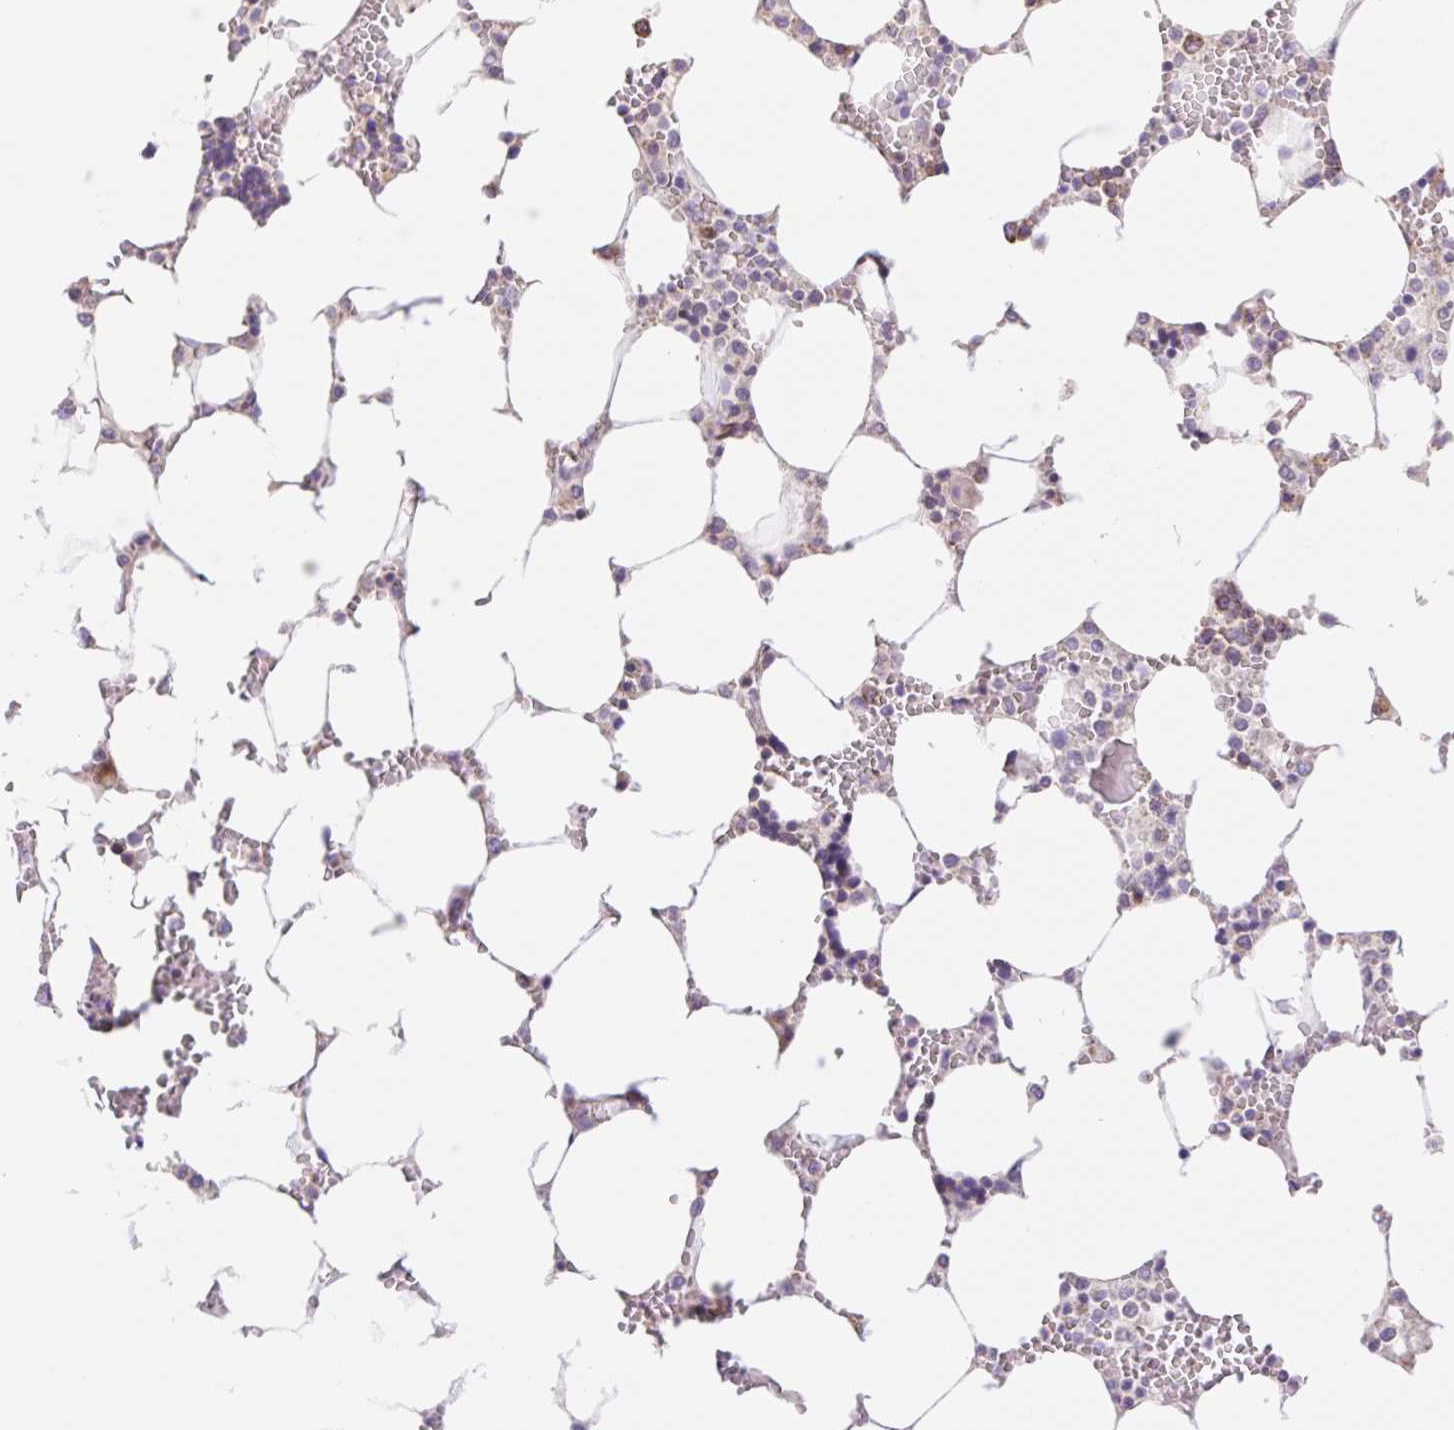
{"staining": {"intensity": "moderate", "quantity": "<25%", "location": "cytoplasmic/membranous"}, "tissue": "bone marrow", "cell_type": "Hematopoietic cells", "image_type": "normal", "snomed": [{"axis": "morphology", "description": "Normal tissue, NOS"}, {"axis": "topography", "description": "Bone marrow"}], "caption": "Protein staining of benign bone marrow displays moderate cytoplasmic/membranous staining in about <25% of hematopoietic cells. The staining is performed using DAB (3,3'-diaminobenzidine) brown chromogen to label protein expression. The nuclei are counter-stained blue using hematoxylin.", "gene": "COPZ2", "patient": {"sex": "male", "age": 64}}